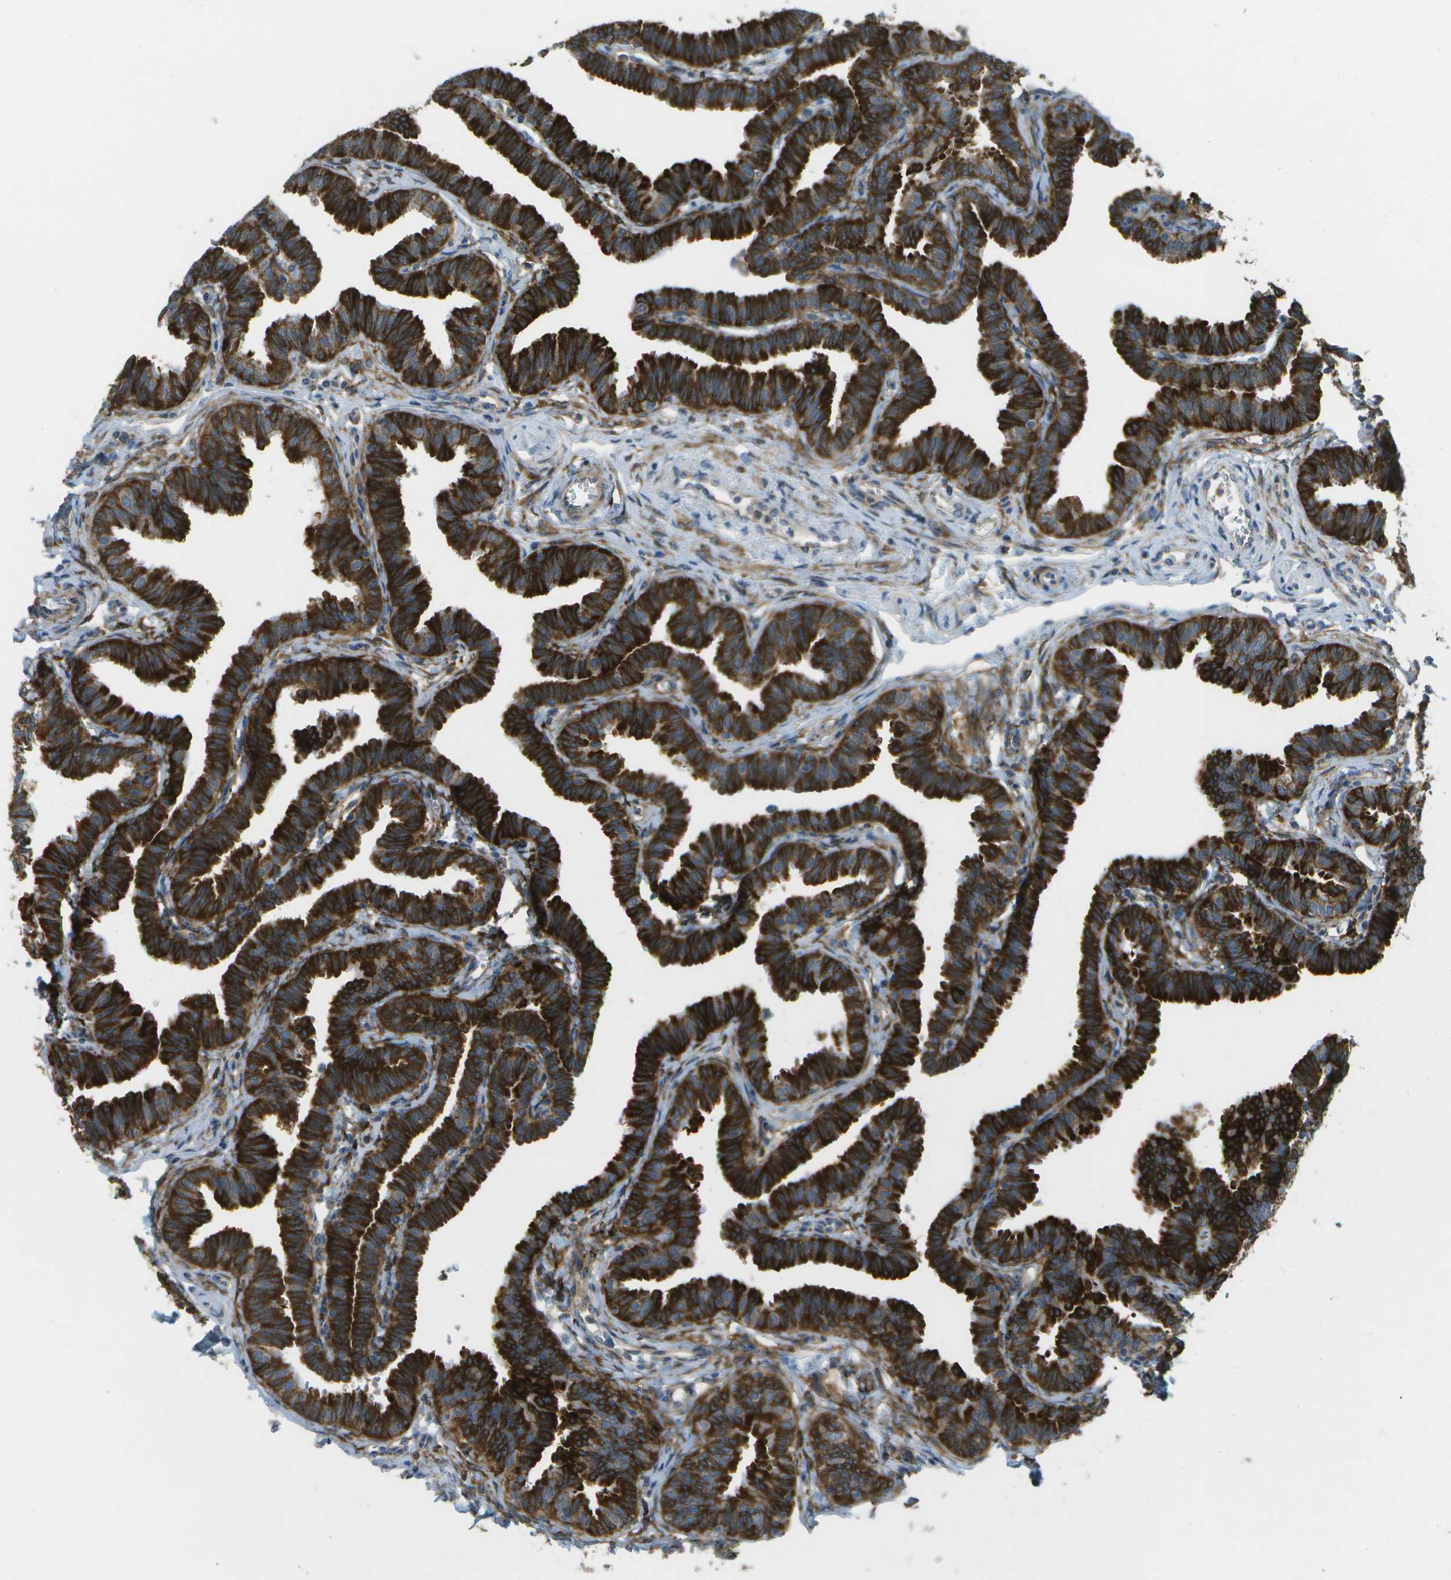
{"staining": {"intensity": "strong", "quantity": ">75%", "location": "cytoplasmic/membranous"}, "tissue": "fallopian tube", "cell_type": "Glandular cells", "image_type": "normal", "snomed": [{"axis": "morphology", "description": "Normal tissue, NOS"}, {"axis": "topography", "description": "Fallopian tube"}, {"axis": "topography", "description": "Ovary"}], "caption": "Strong cytoplasmic/membranous positivity is appreciated in about >75% of glandular cells in normal fallopian tube. The protein is stained brown, and the nuclei are stained in blue (DAB (3,3'-diaminobenzidine) IHC with brightfield microscopy, high magnification).", "gene": "WNK2", "patient": {"sex": "female", "age": 23}}